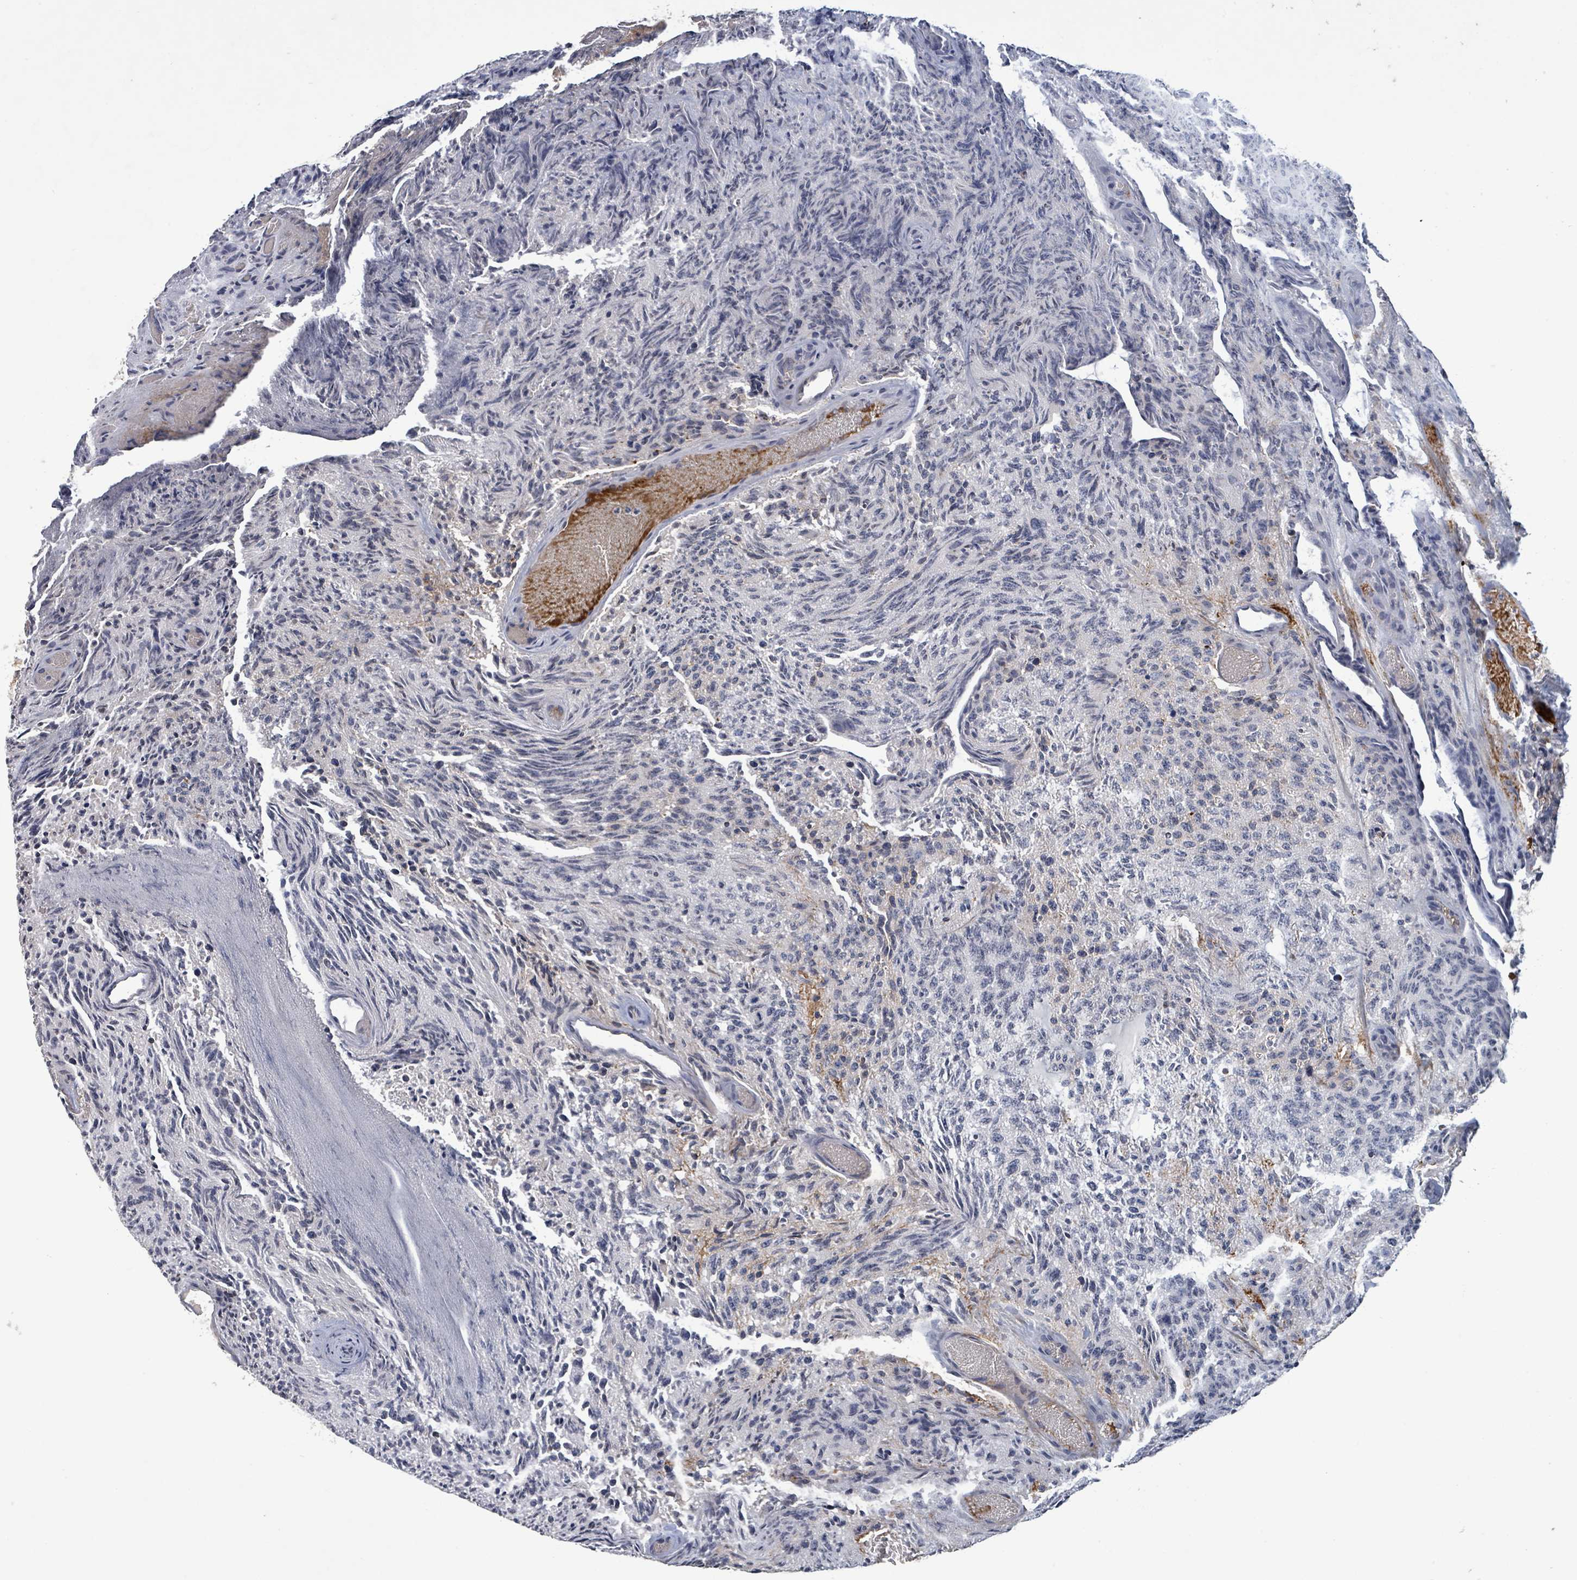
{"staining": {"intensity": "negative", "quantity": "none", "location": "none"}, "tissue": "glioma", "cell_type": "Tumor cells", "image_type": "cancer", "snomed": [{"axis": "morphology", "description": "Glioma, malignant, High grade"}, {"axis": "topography", "description": "Brain"}], "caption": "DAB (3,3'-diaminobenzidine) immunohistochemical staining of human malignant glioma (high-grade) reveals no significant staining in tumor cells.", "gene": "GRM8", "patient": {"sex": "male", "age": 36}}